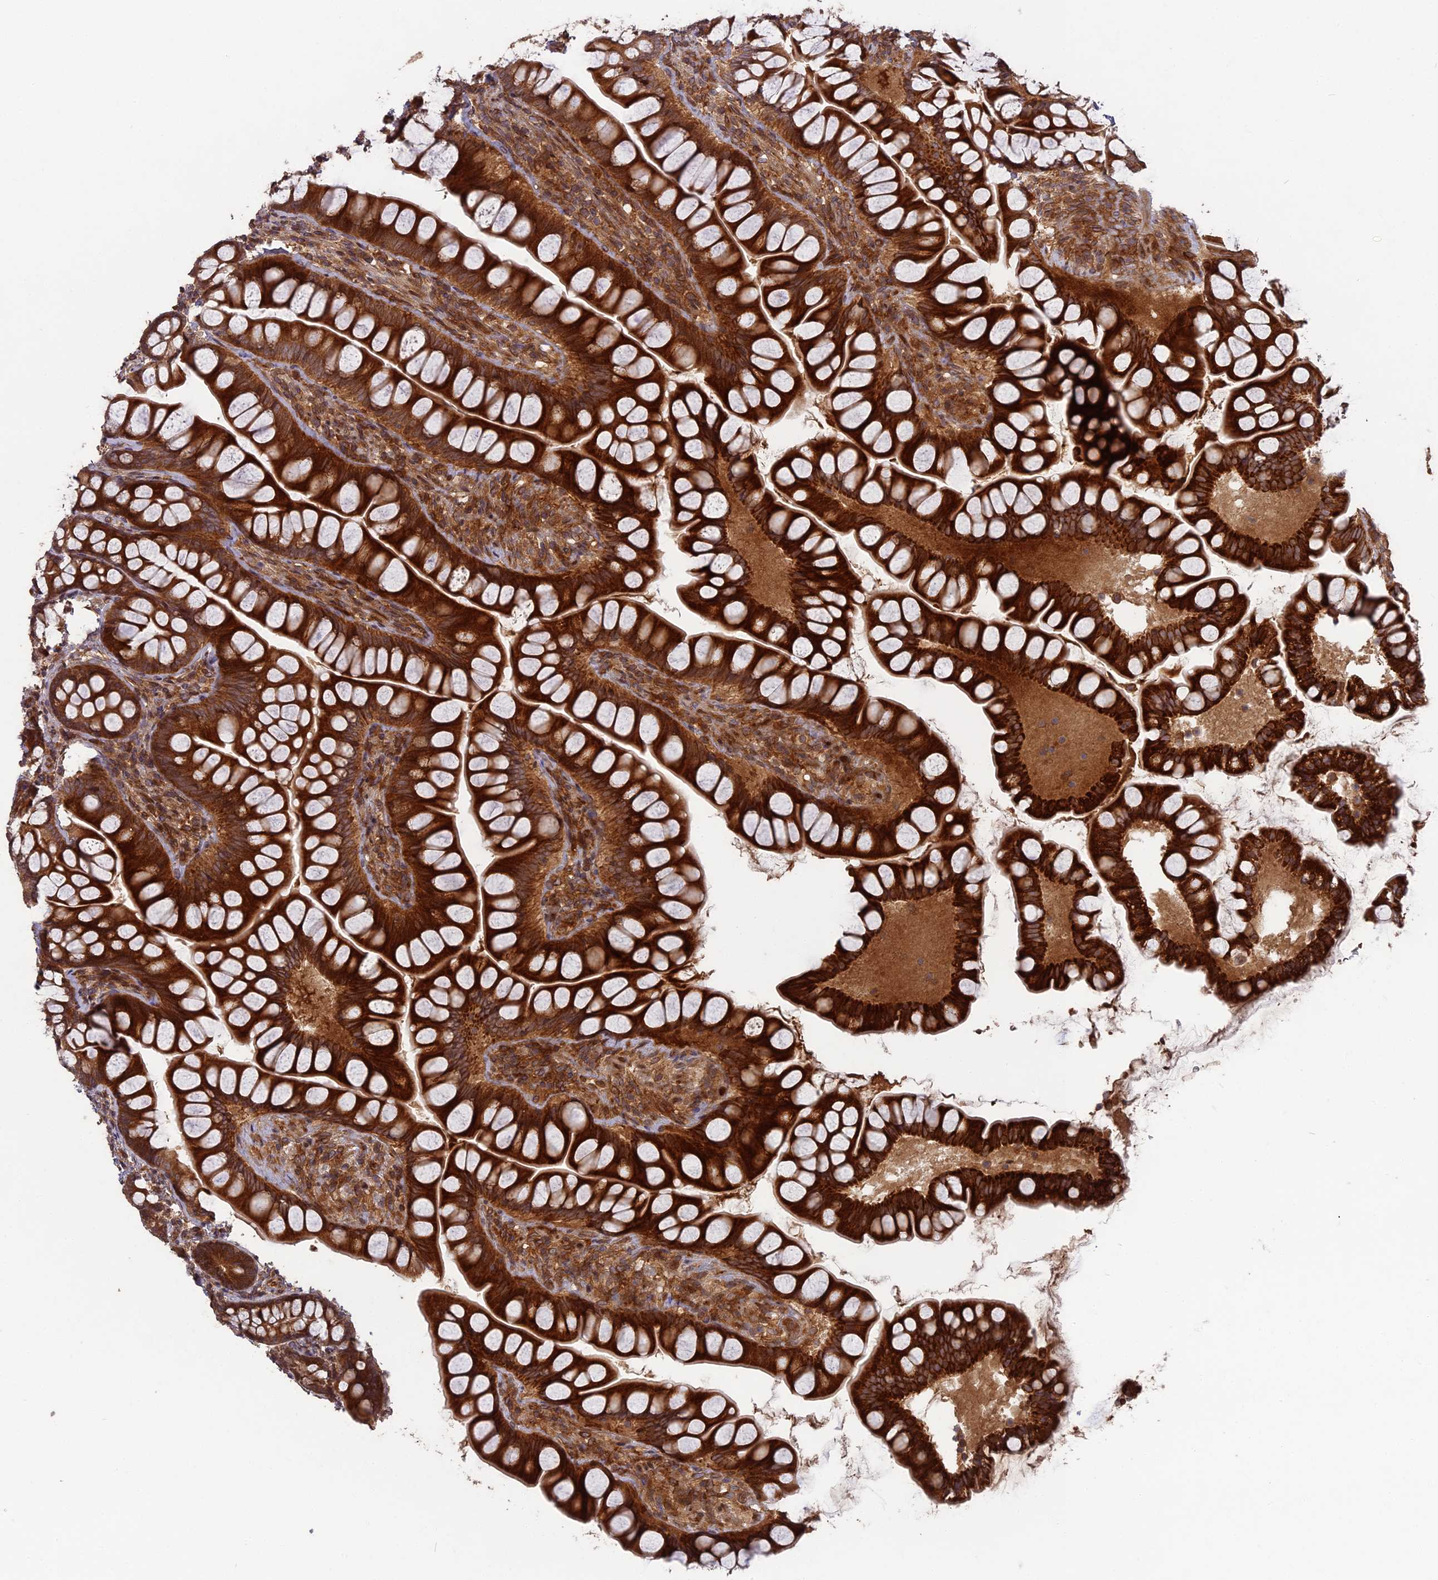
{"staining": {"intensity": "strong", "quantity": ">75%", "location": "cytoplasmic/membranous"}, "tissue": "small intestine", "cell_type": "Glandular cells", "image_type": "normal", "snomed": [{"axis": "morphology", "description": "Normal tissue, NOS"}, {"axis": "topography", "description": "Small intestine"}], "caption": "Strong cytoplasmic/membranous staining is appreciated in approximately >75% of glandular cells in normal small intestine. The staining was performed using DAB, with brown indicating positive protein expression. Nuclei are stained blue with hematoxylin.", "gene": "TMUB2", "patient": {"sex": "male", "age": 70}}